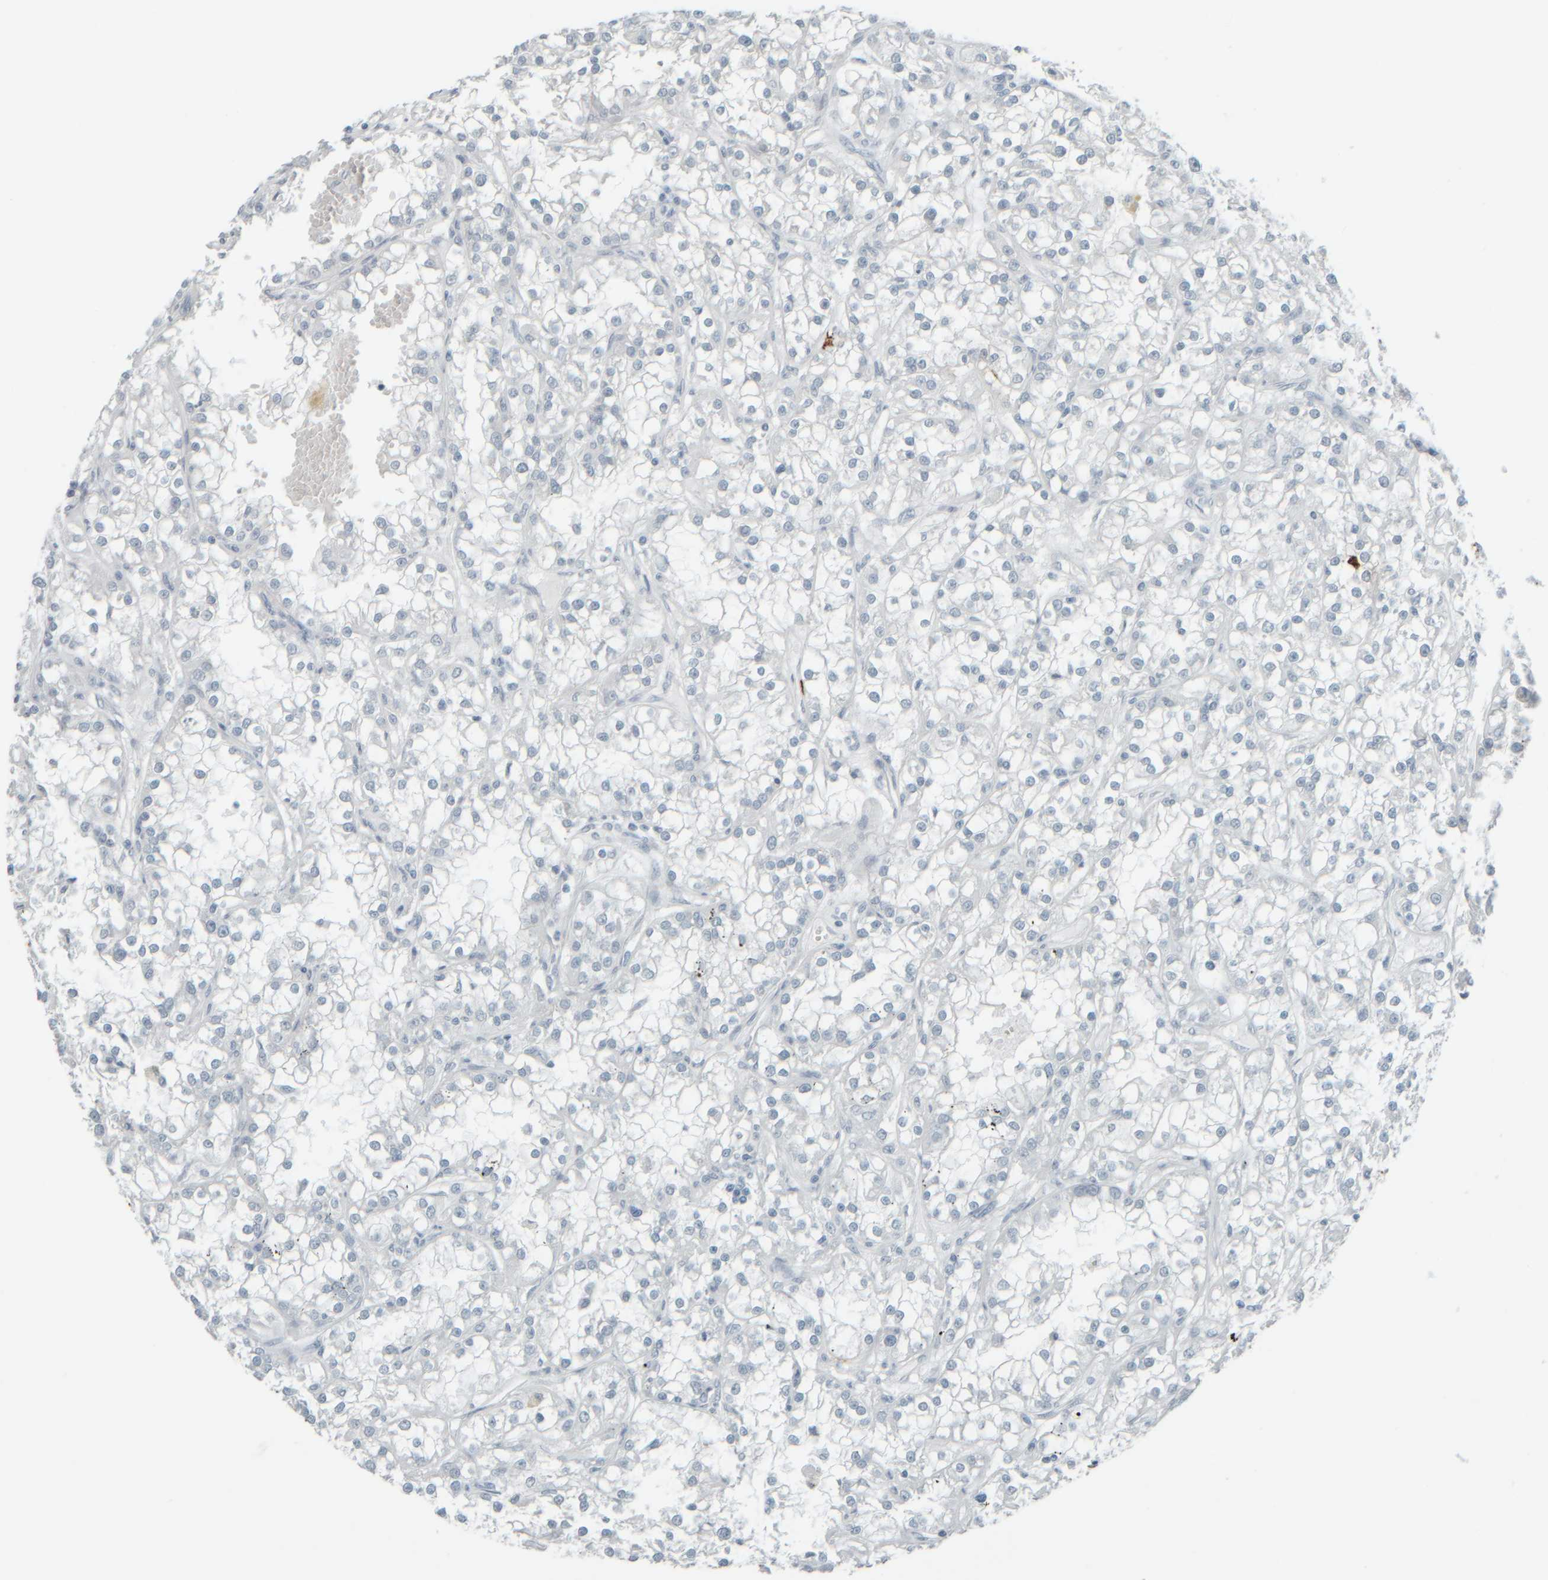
{"staining": {"intensity": "negative", "quantity": "none", "location": "none"}, "tissue": "renal cancer", "cell_type": "Tumor cells", "image_type": "cancer", "snomed": [{"axis": "morphology", "description": "Adenocarcinoma, NOS"}, {"axis": "topography", "description": "Kidney"}], "caption": "Adenocarcinoma (renal) was stained to show a protein in brown. There is no significant positivity in tumor cells.", "gene": "TPSAB1", "patient": {"sex": "female", "age": 52}}